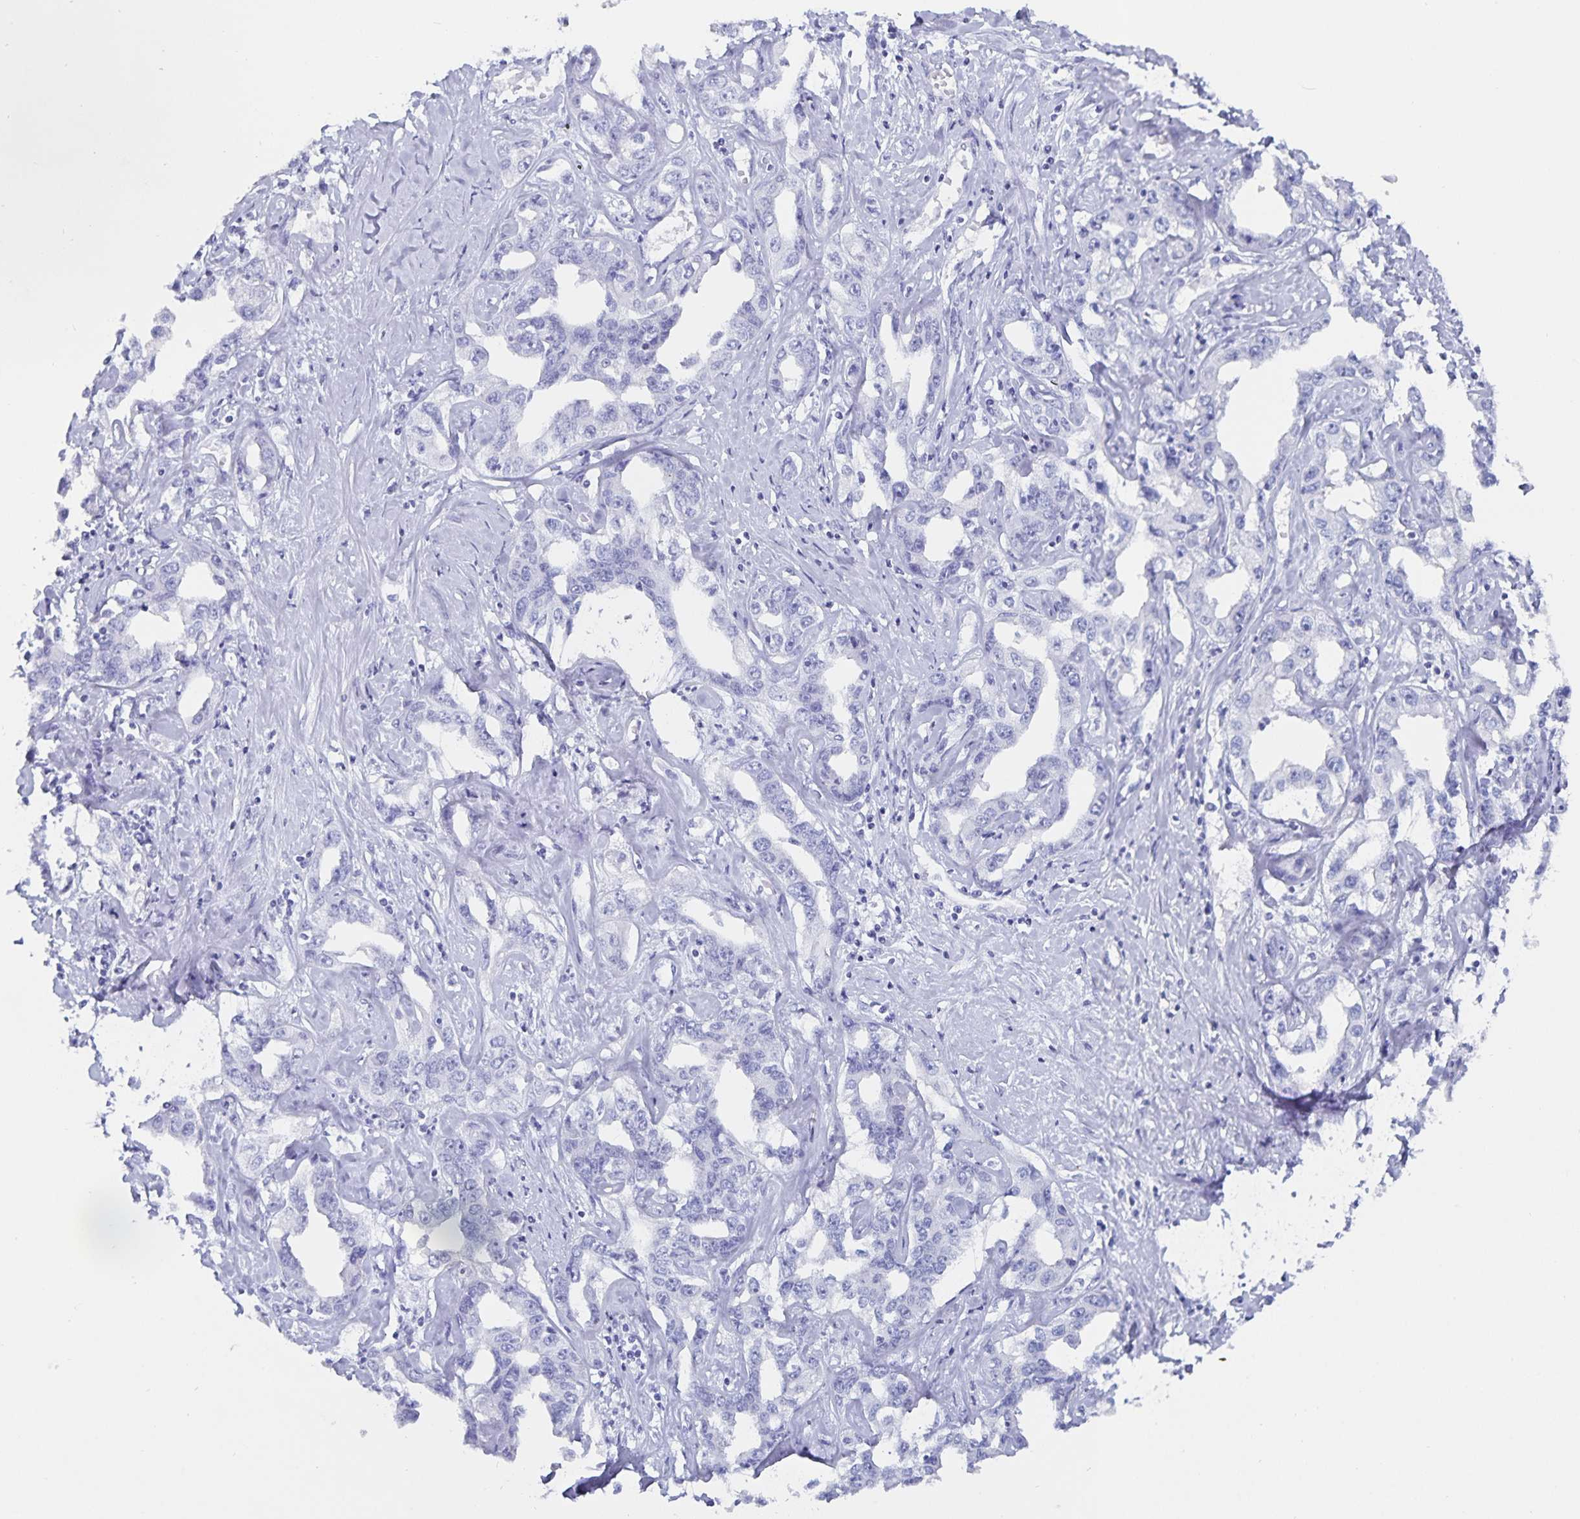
{"staining": {"intensity": "negative", "quantity": "none", "location": "none"}, "tissue": "liver cancer", "cell_type": "Tumor cells", "image_type": "cancer", "snomed": [{"axis": "morphology", "description": "Cholangiocarcinoma"}, {"axis": "topography", "description": "Liver"}], "caption": "This is an immunohistochemistry image of human liver cancer (cholangiocarcinoma). There is no staining in tumor cells.", "gene": "C19orf73", "patient": {"sex": "male", "age": 59}}